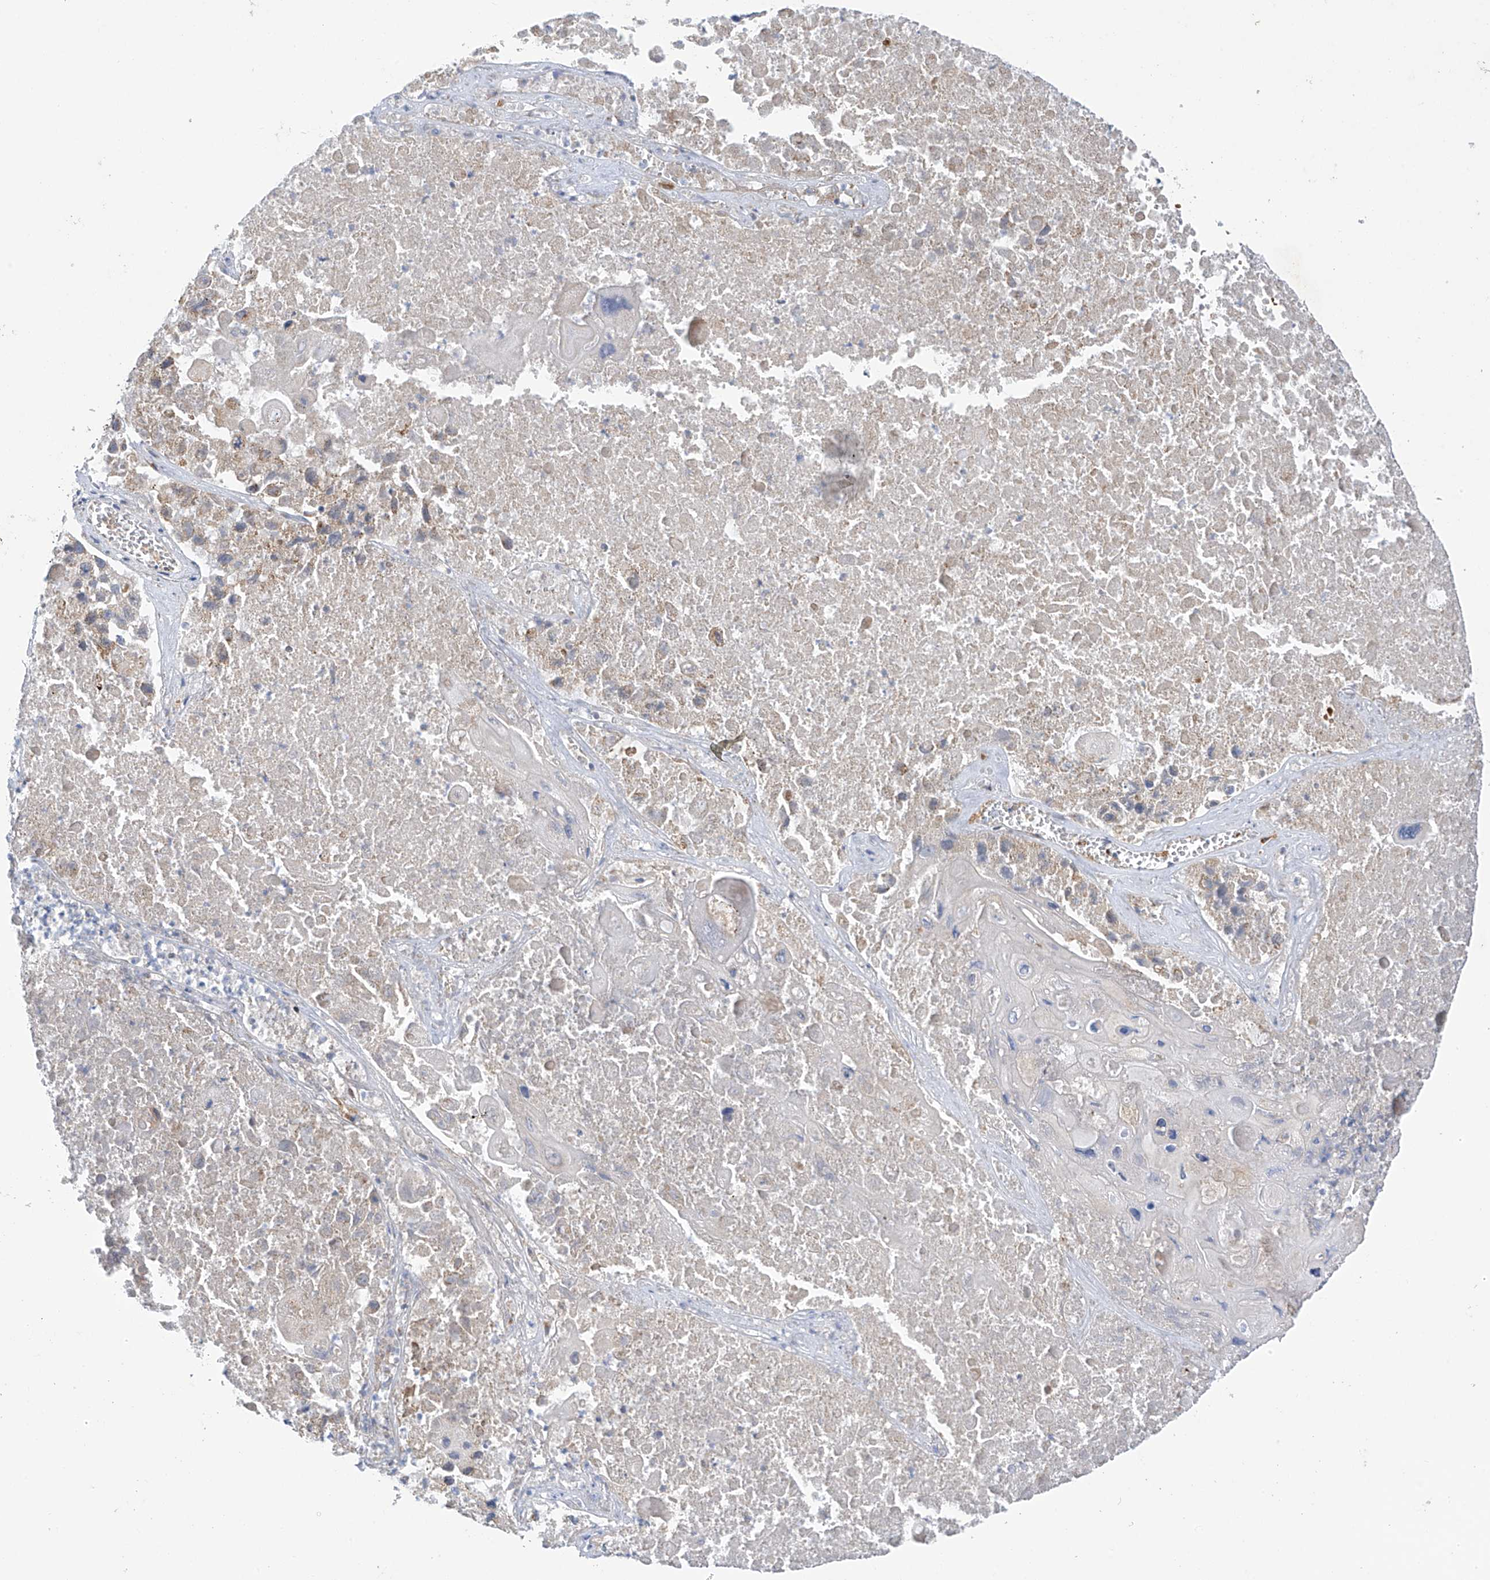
{"staining": {"intensity": "moderate", "quantity": "<25%", "location": "cytoplasmic/membranous"}, "tissue": "lung cancer", "cell_type": "Tumor cells", "image_type": "cancer", "snomed": [{"axis": "morphology", "description": "Squamous cell carcinoma, NOS"}, {"axis": "topography", "description": "Lung"}], "caption": "Immunohistochemical staining of squamous cell carcinoma (lung) displays low levels of moderate cytoplasmic/membranous positivity in about <25% of tumor cells.", "gene": "METTL18", "patient": {"sex": "male", "age": 61}}